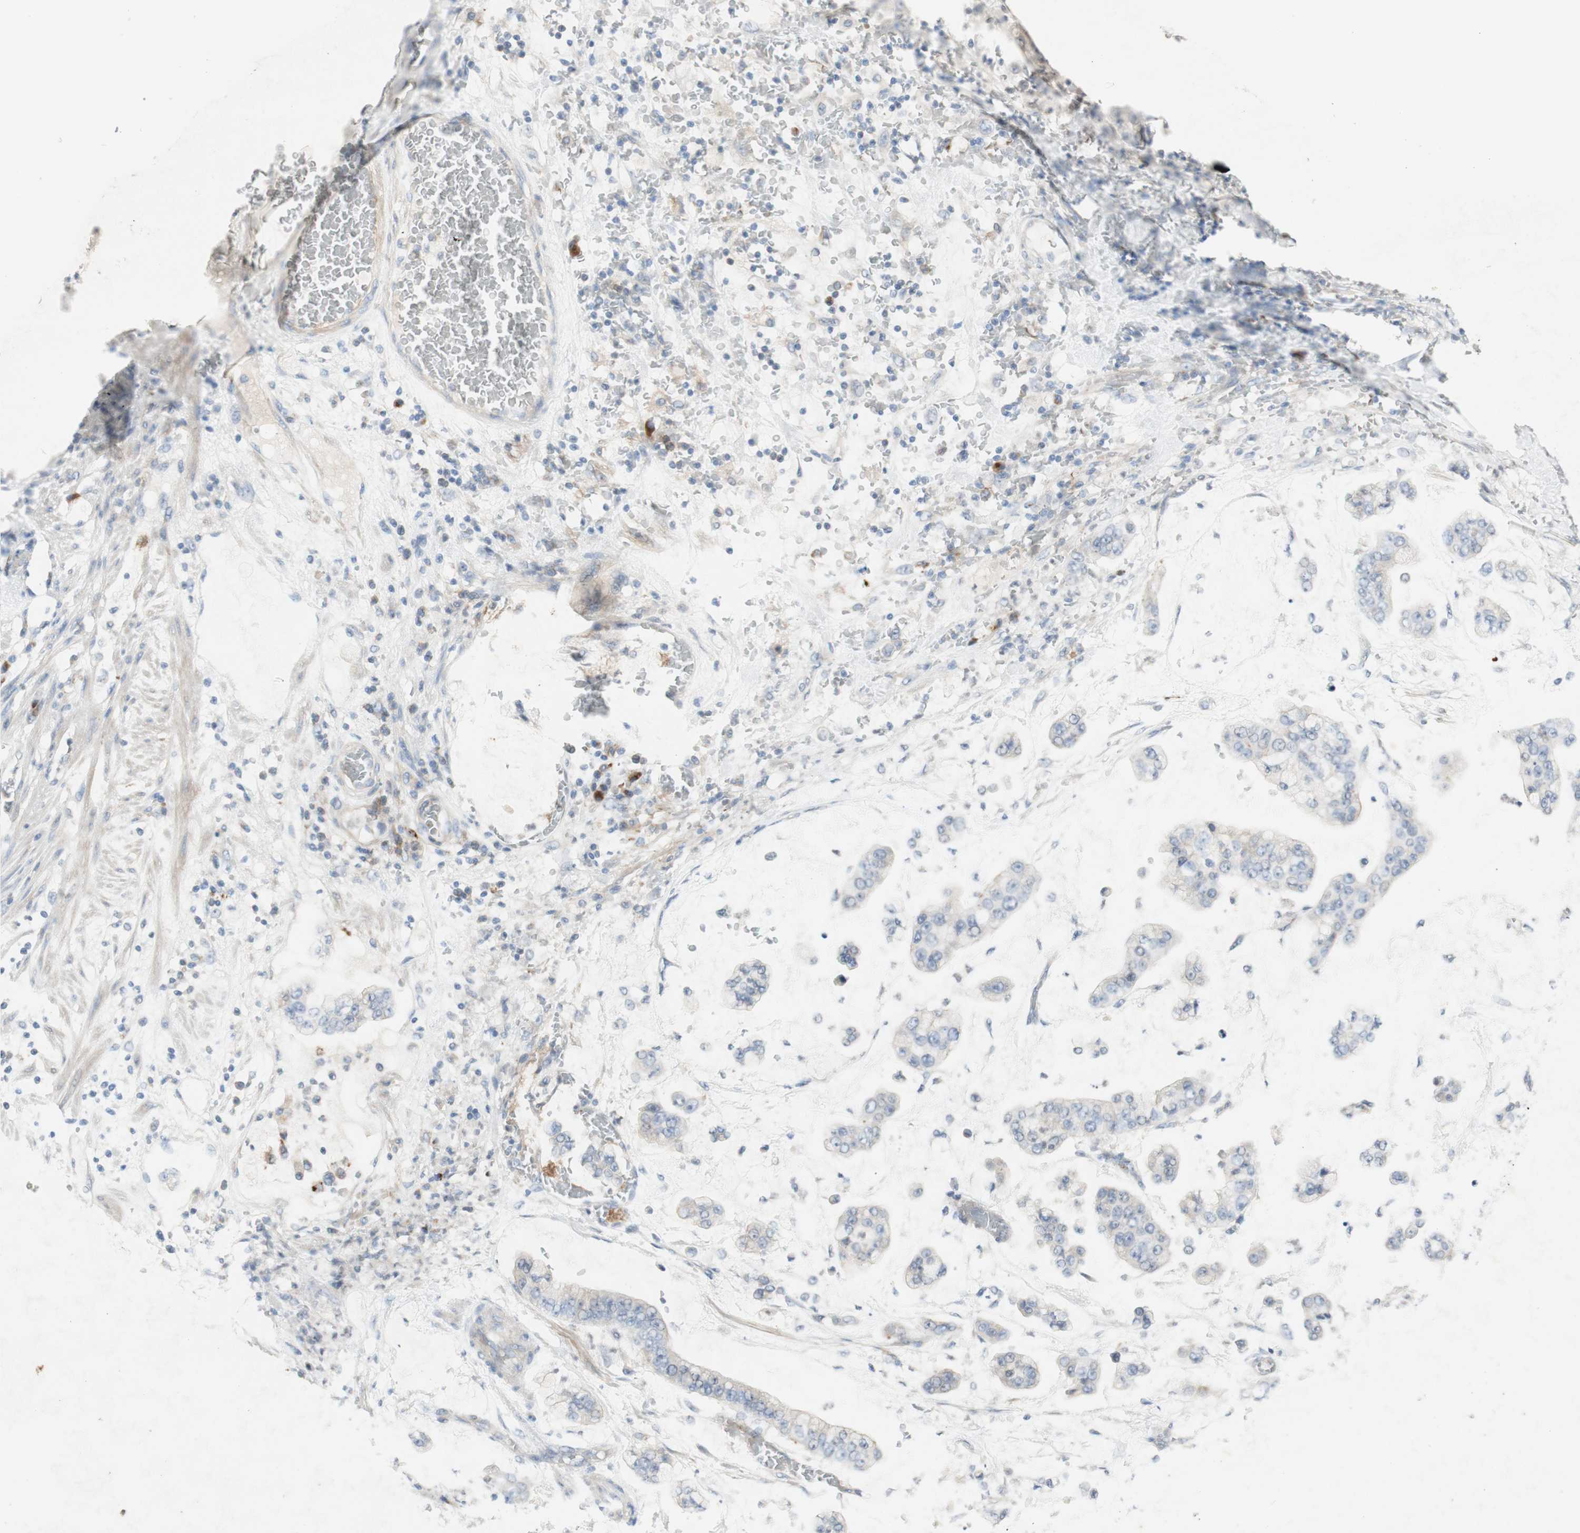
{"staining": {"intensity": "negative", "quantity": "none", "location": "none"}, "tissue": "stomach cancer", "cell_type": "Tumor cells", "image_type": "cancer", "snomed": [{"axis": "morphology", "description": "Normal tissue, NOS"}, {"axis": "morphology", "description": "Adenocarcinoma, NOS"}, {"axis": "topography", "description": "Stomach, upper"}, {"axis": "topography", "description": "Stomach"}], "caption": "DAB immunohistochemical staining of adenocarcinoma (stomach) reveals no significant expression in tumor cells.", "gene": "MANEA", "patient": {"sex": "male", "age": 76}}